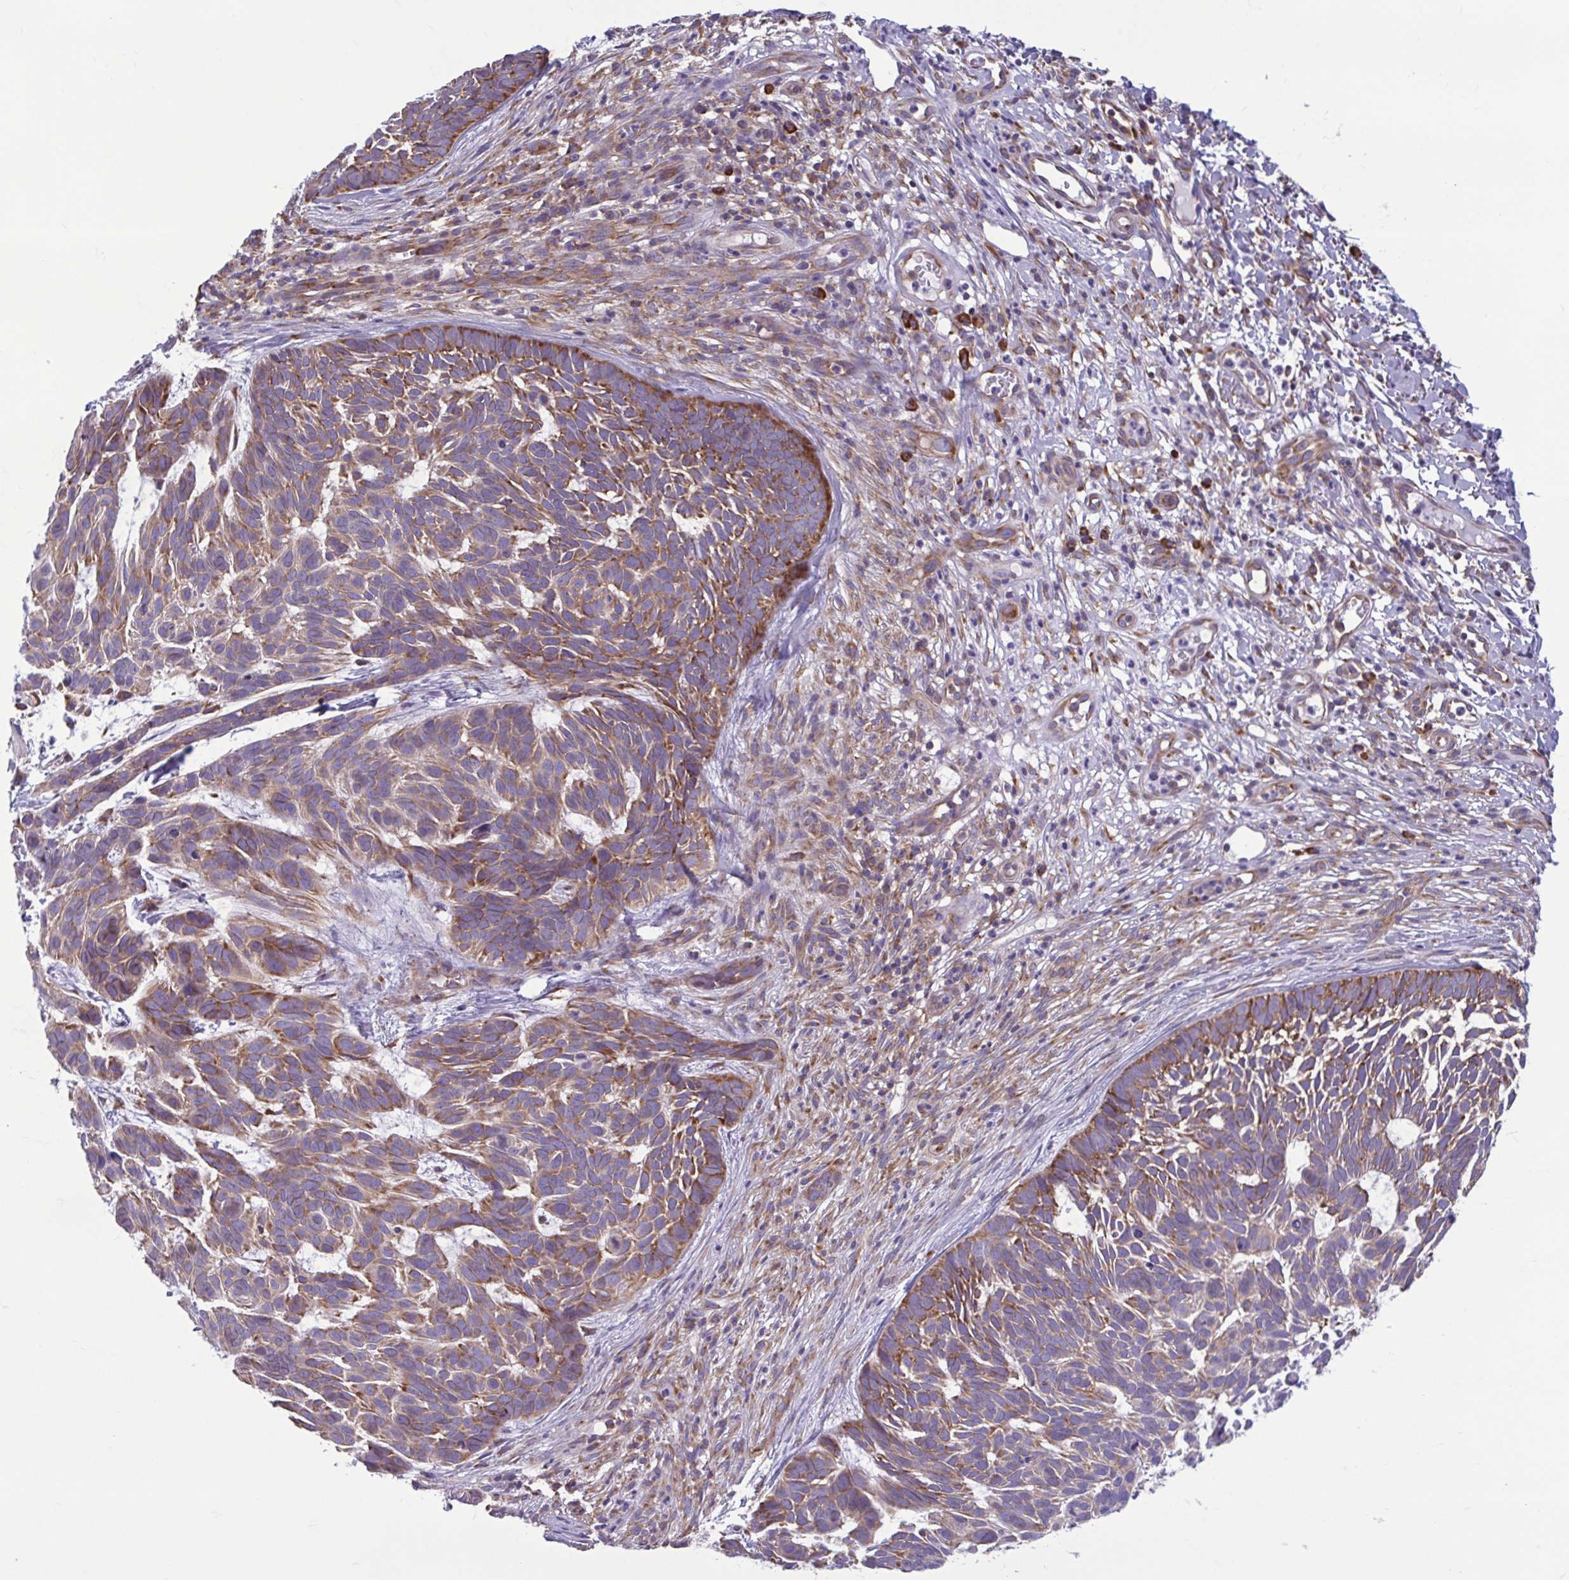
{"staining": {"intensity": "moderate", "quantity": ">75%", "location": "cytoplasmic/membranous"}, "tissue": "skin cancer", "cell_type": "Tumor cells", "image_type": "cancer", "snomed": [{"axis": "morphology", "description": "Basal cell carcinoma"}, {"axis": "topography", "description": "Skin"}], "caption": "Human skin cancer stained with a protein marker exhibits moderate staining in tumor cells.", "gene": "RPS16", "patient": {"sex": "male", "age": 78}}